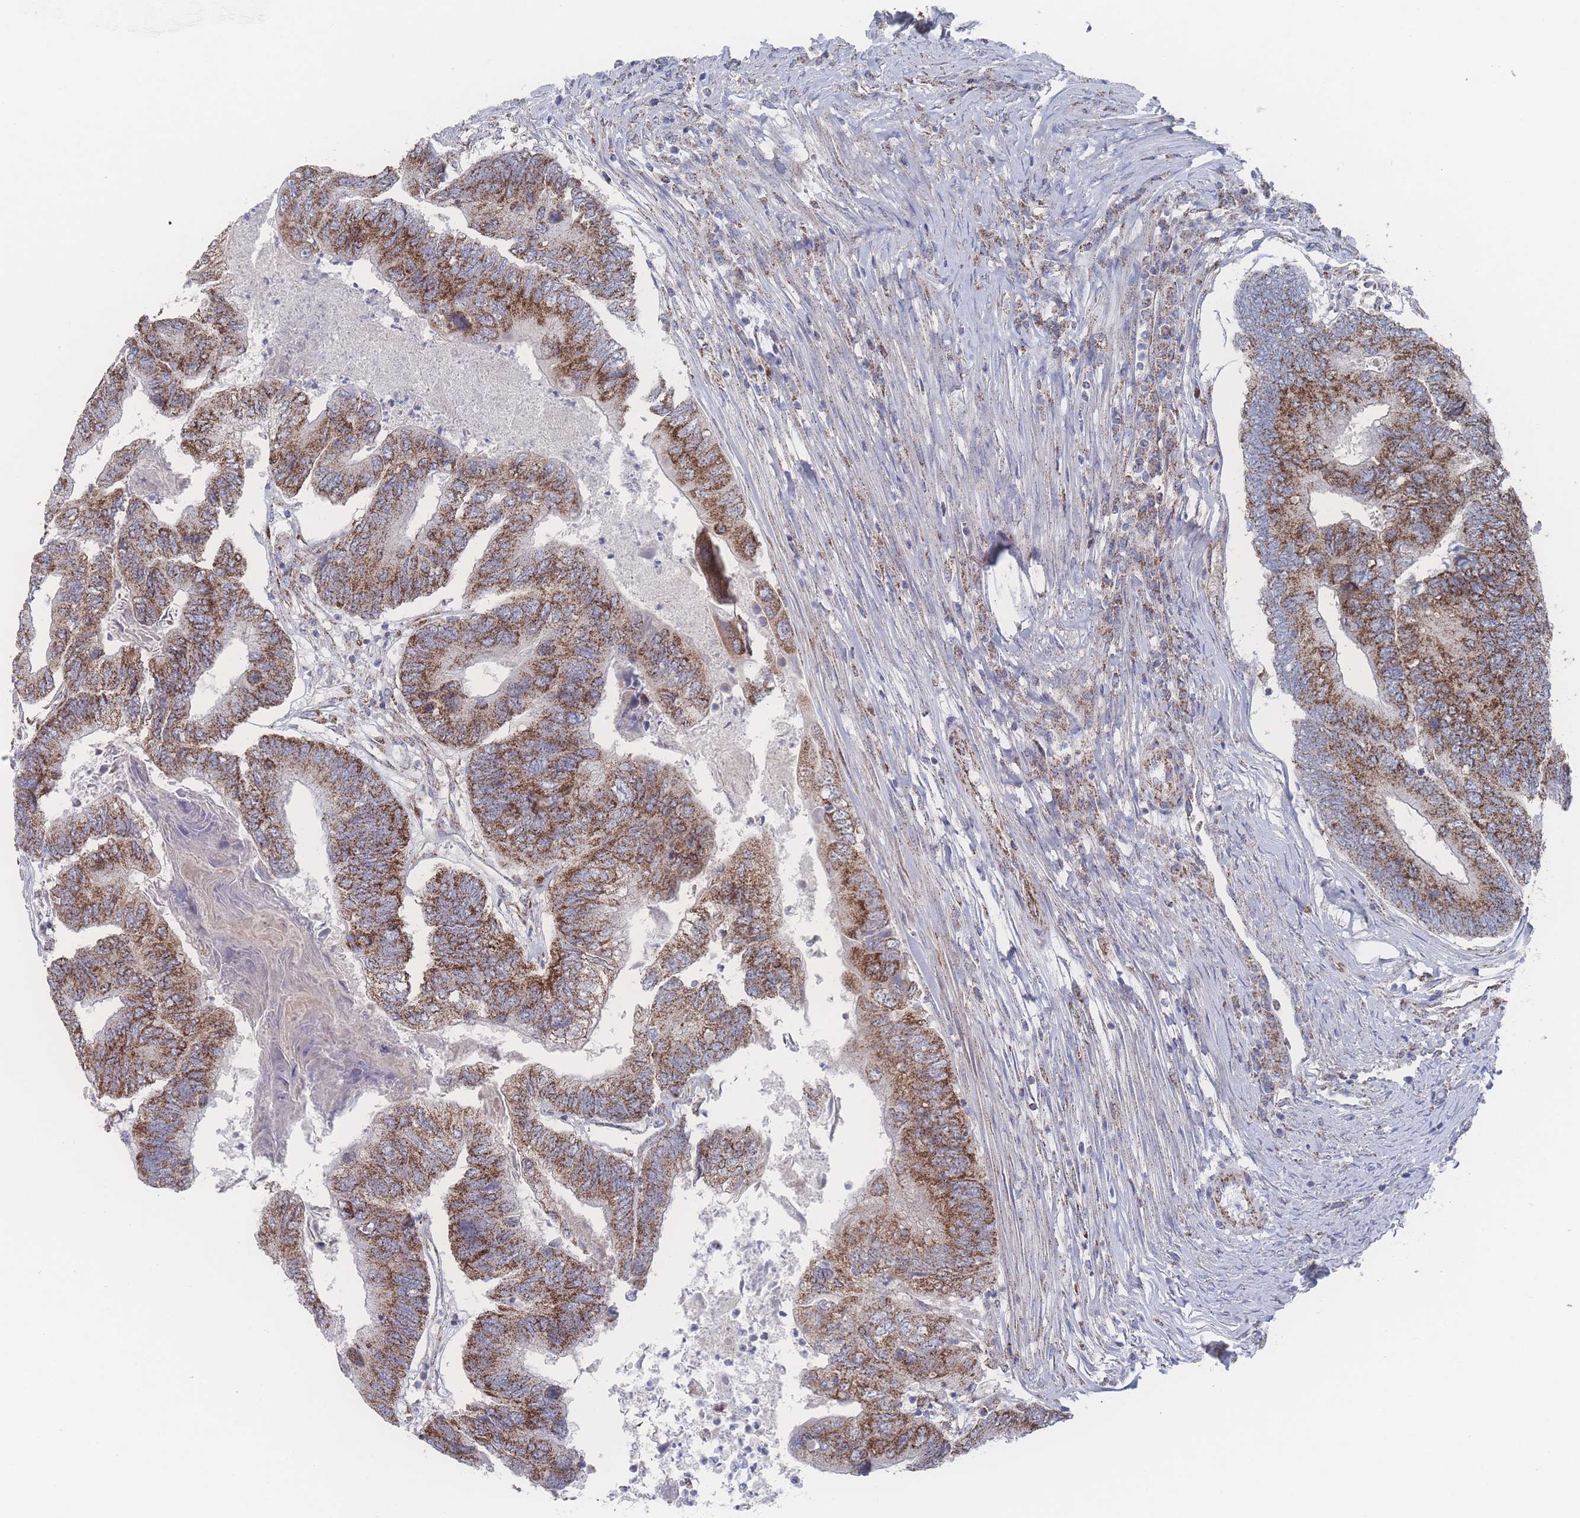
{"staining": {"intensity": "strong", "quantity": ">75%", "location": "cytoplasmic/membranous"}, "tissue": "colorectal cancer", "cell_type": "Tumor cells", "image_type": "cancer", "snomed": [{"axis": "morphology", "description": "Adenocarcinoma, NOS"}, {"axis": "topography", "description": "Colon"}], "caption": "Immunohistochemical staining of human adenocarcinoma (colorectal) shows high levels of strong cytoplasmic/membranous protein positivity in about >75% of tumor cells. (DAB = brown stain, brightfield microscopy at high magnification).", "gene": "PEX14", "patient": {"sex": "female", "age": 67}}